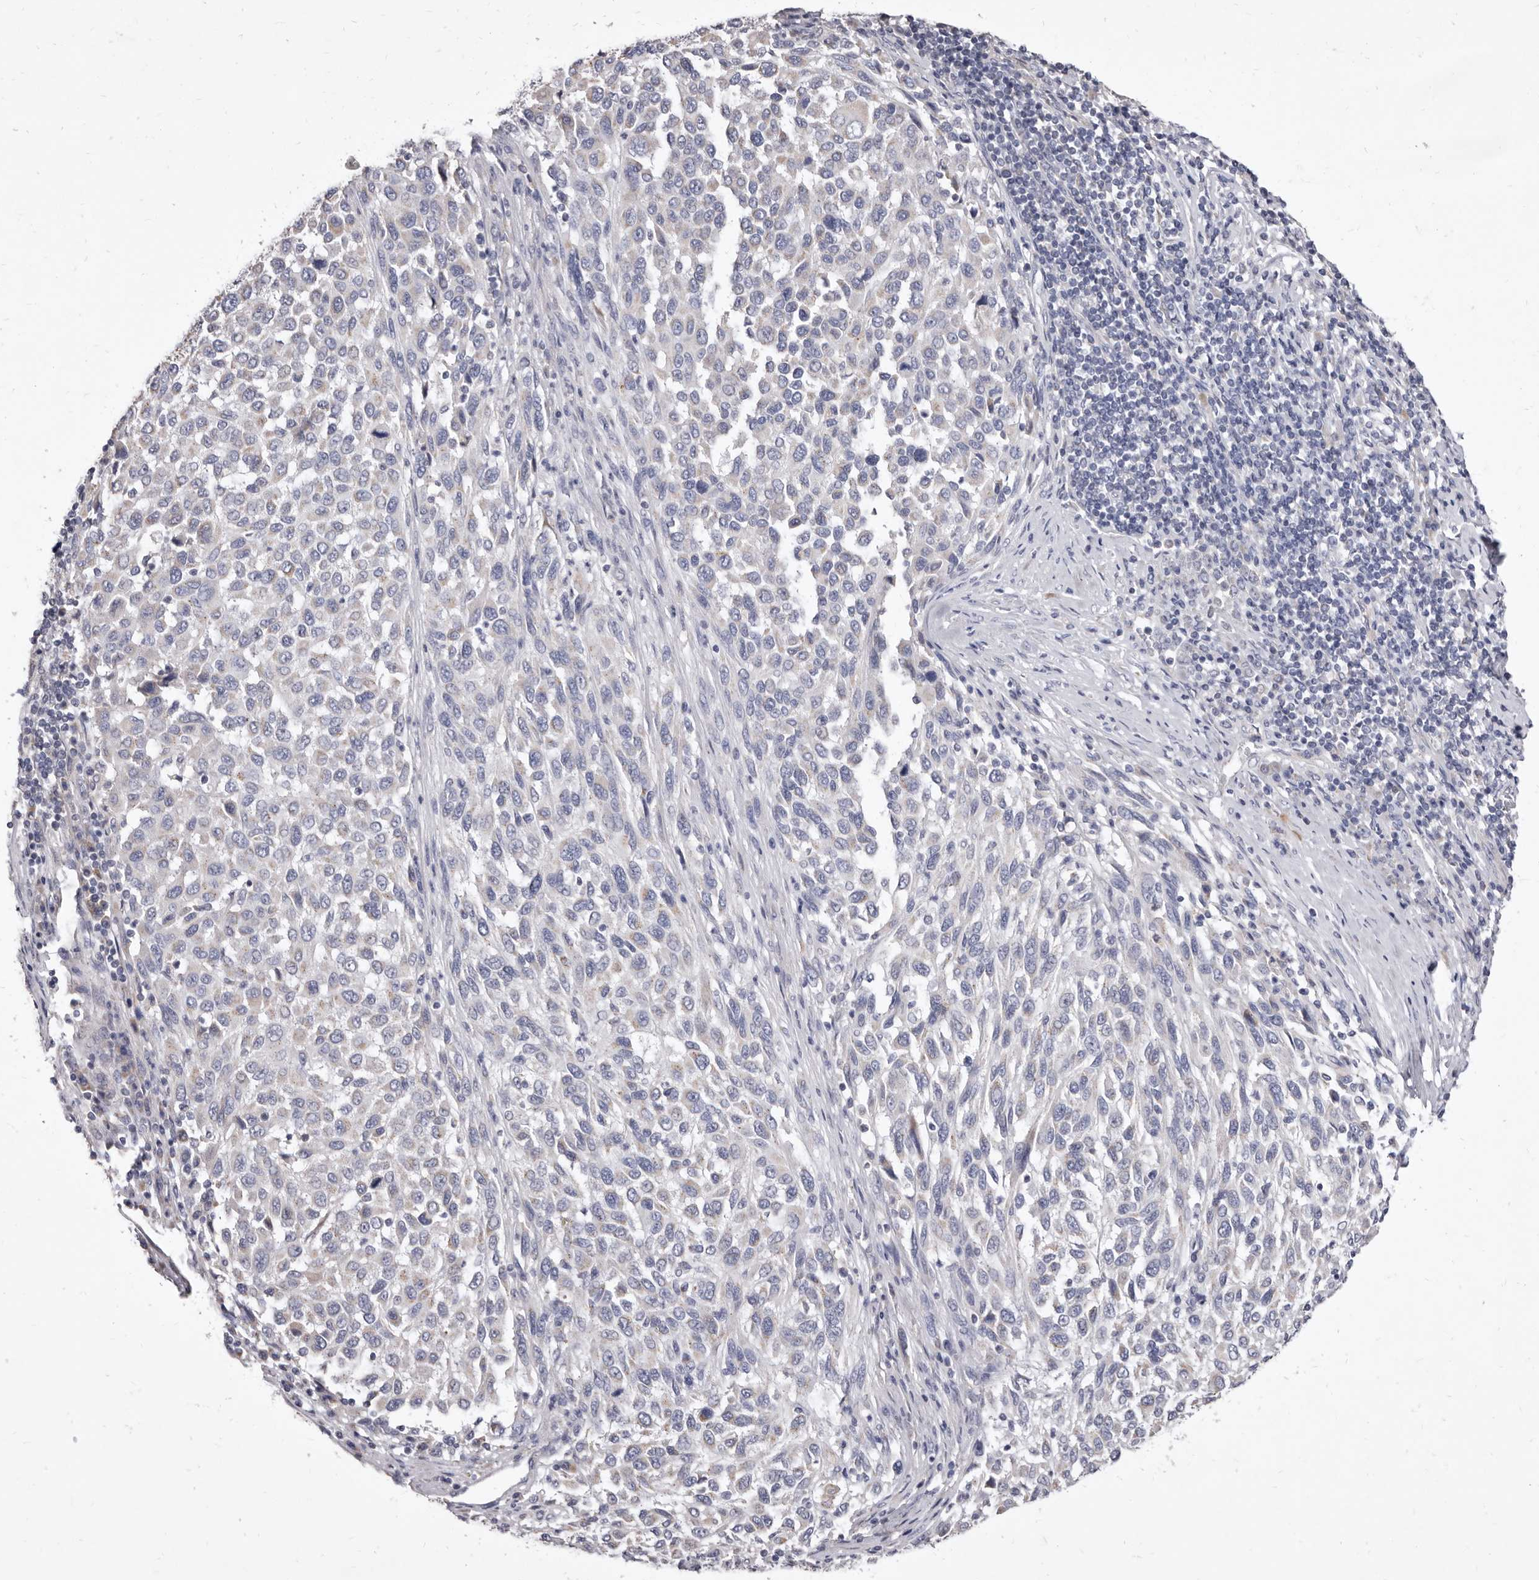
{"staining": {"intensity": "negative", "quantity": "none", "location": "none"}, "tissue": "melanoma", "cell_type": "Tumor cells", "image_type": "cancer", "snomed": [{"axis": "morphology", "description": "Malignant melanoma, Metastatic site"}, {"axis": "topography", "description": "Lymph node"}], "caption": "Tumor cells are negative for protein expression in human melanoma.", "gene": "CYP2E1", "patient": {"sex": "male", "age": 61}}